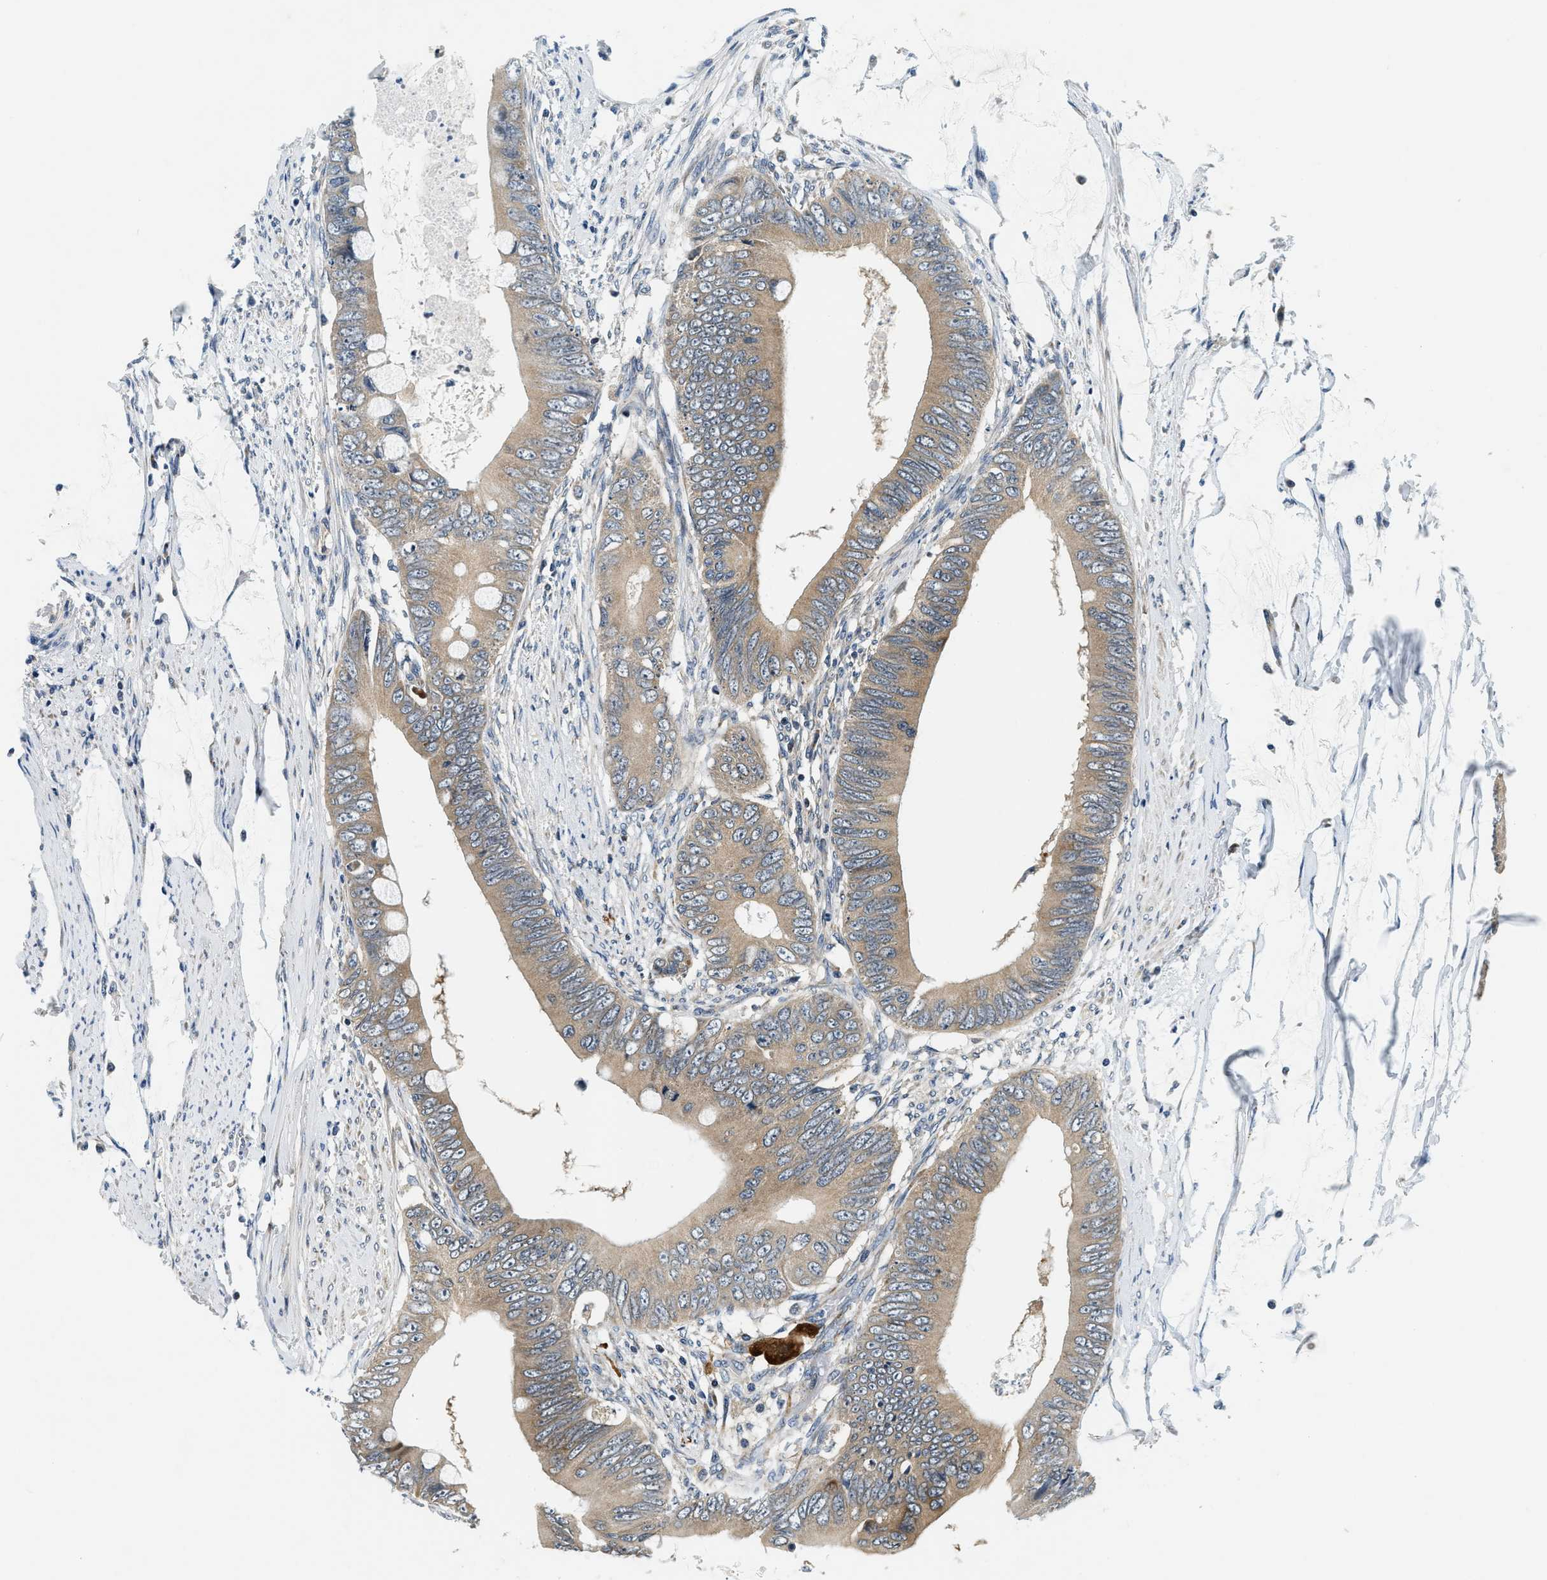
{"staining": {"intensity": "weak", "quantity": ">75%", "location": "cytoplasmic/membranous"}, "tissue": "colorectal cancer", "cell_type": "Tumor cells", "image_type": "cancer", "snomed": [{"axis": "morphology", "description": "Adenocarcinoma, NOS"}, {"axis": "topography", "description": "Rectum"}], "caption": "Adenocarcinoma (colorectal) stained with a protein marker shows weak staining in tumor cells.", "gene": "YAE1", "patient": {"sex": "female", "age": 77}}